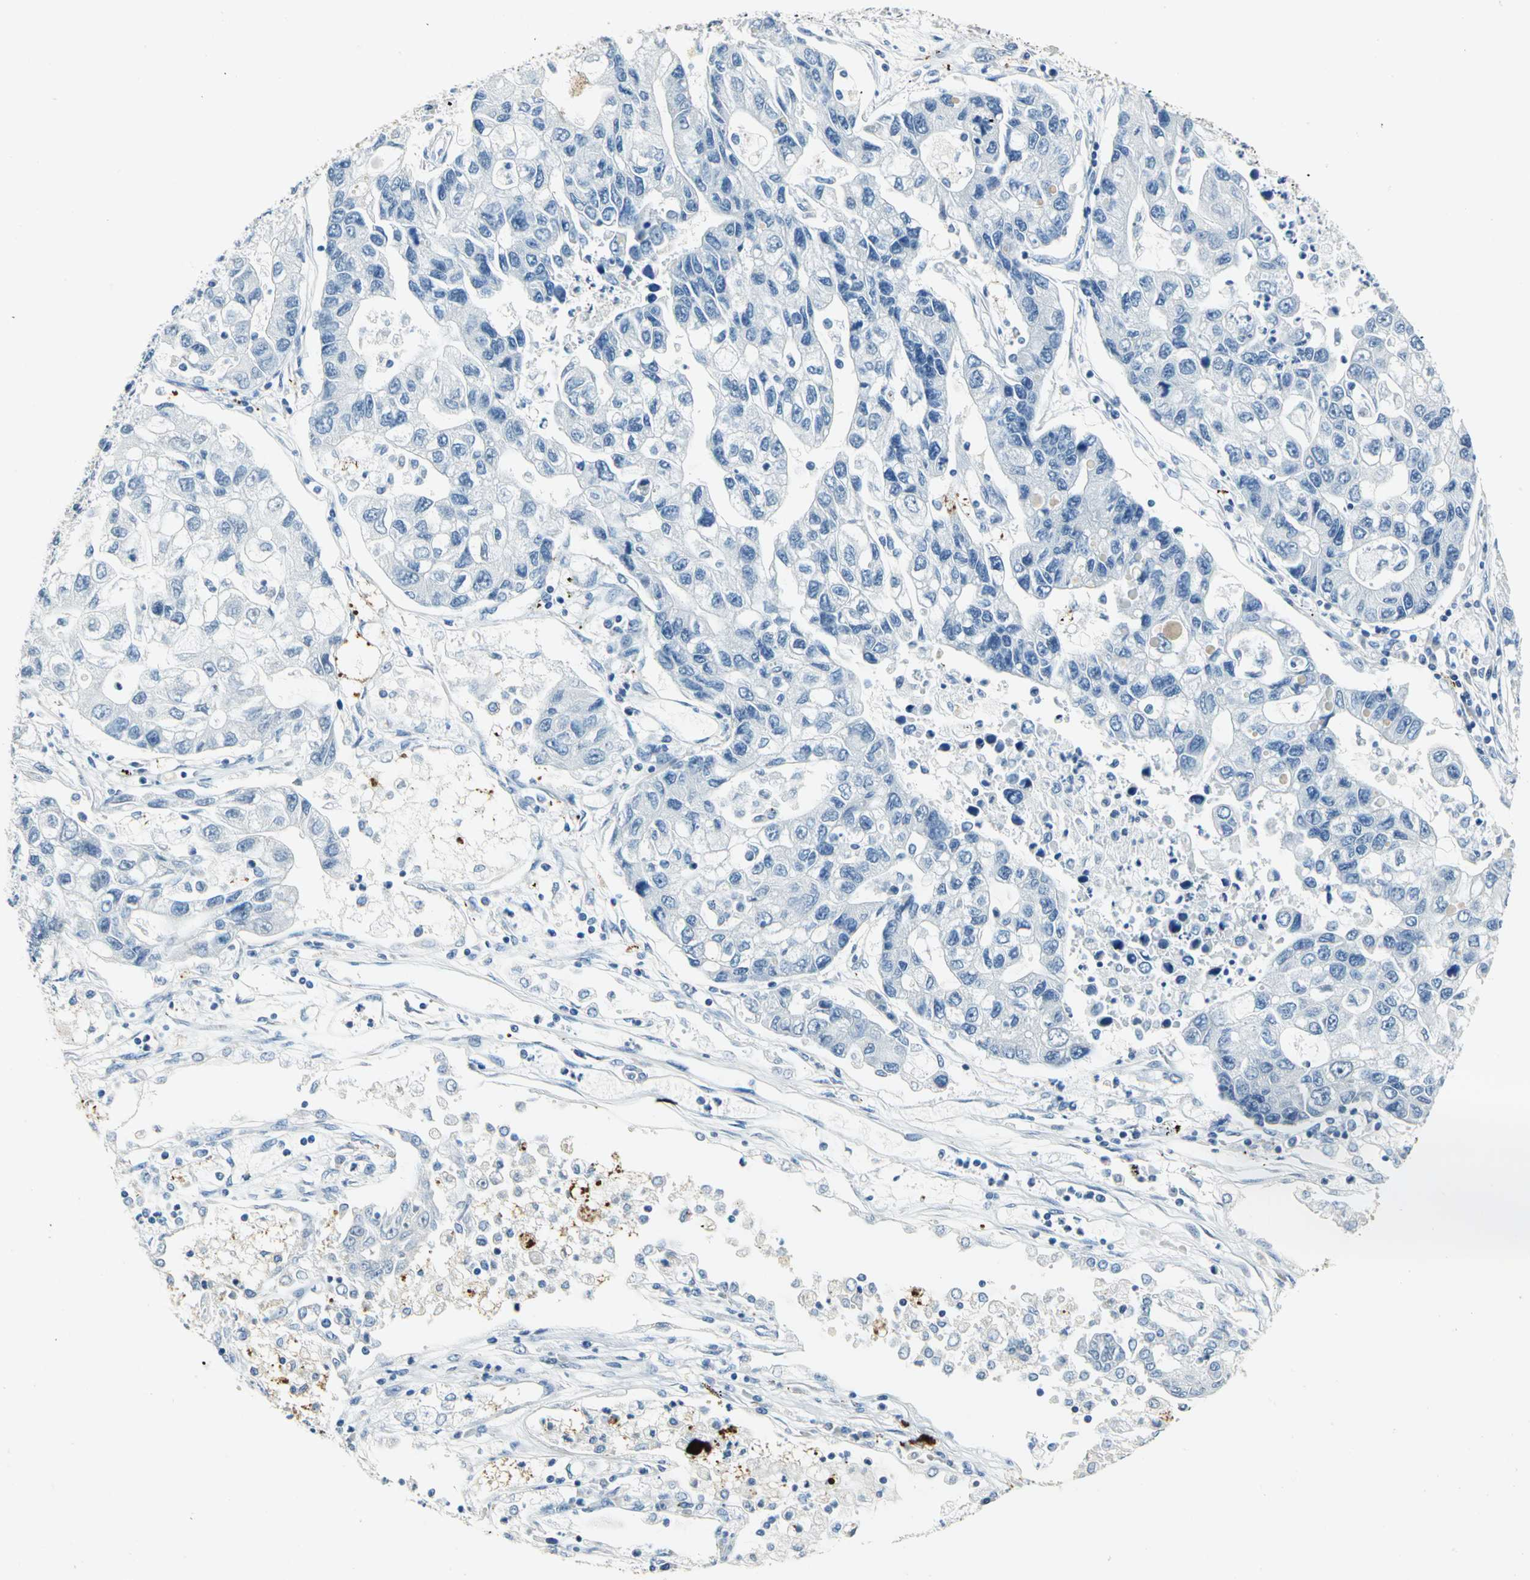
{"staining": {"intensity": "negative", "quantity": "none", "location": "none"}, "tissue": "lung cancer", "cell_type": "Tumor cells", "image_type": "cancer", "snomed": [{"axis": "morphology", "description": "Adenocarcinoma, NOS"}, {"axis": "topography", "description": "Lung"}], "caption": "The histopathology image reveals no significant positivity in tumor cells of lung cancer. (DAB (3,3'-diaminobenzidine) IHC visualized using brightfield microscopy, high magnification).", "gene": "RAD17", "patient": {"sex": "female", "age": 51}}